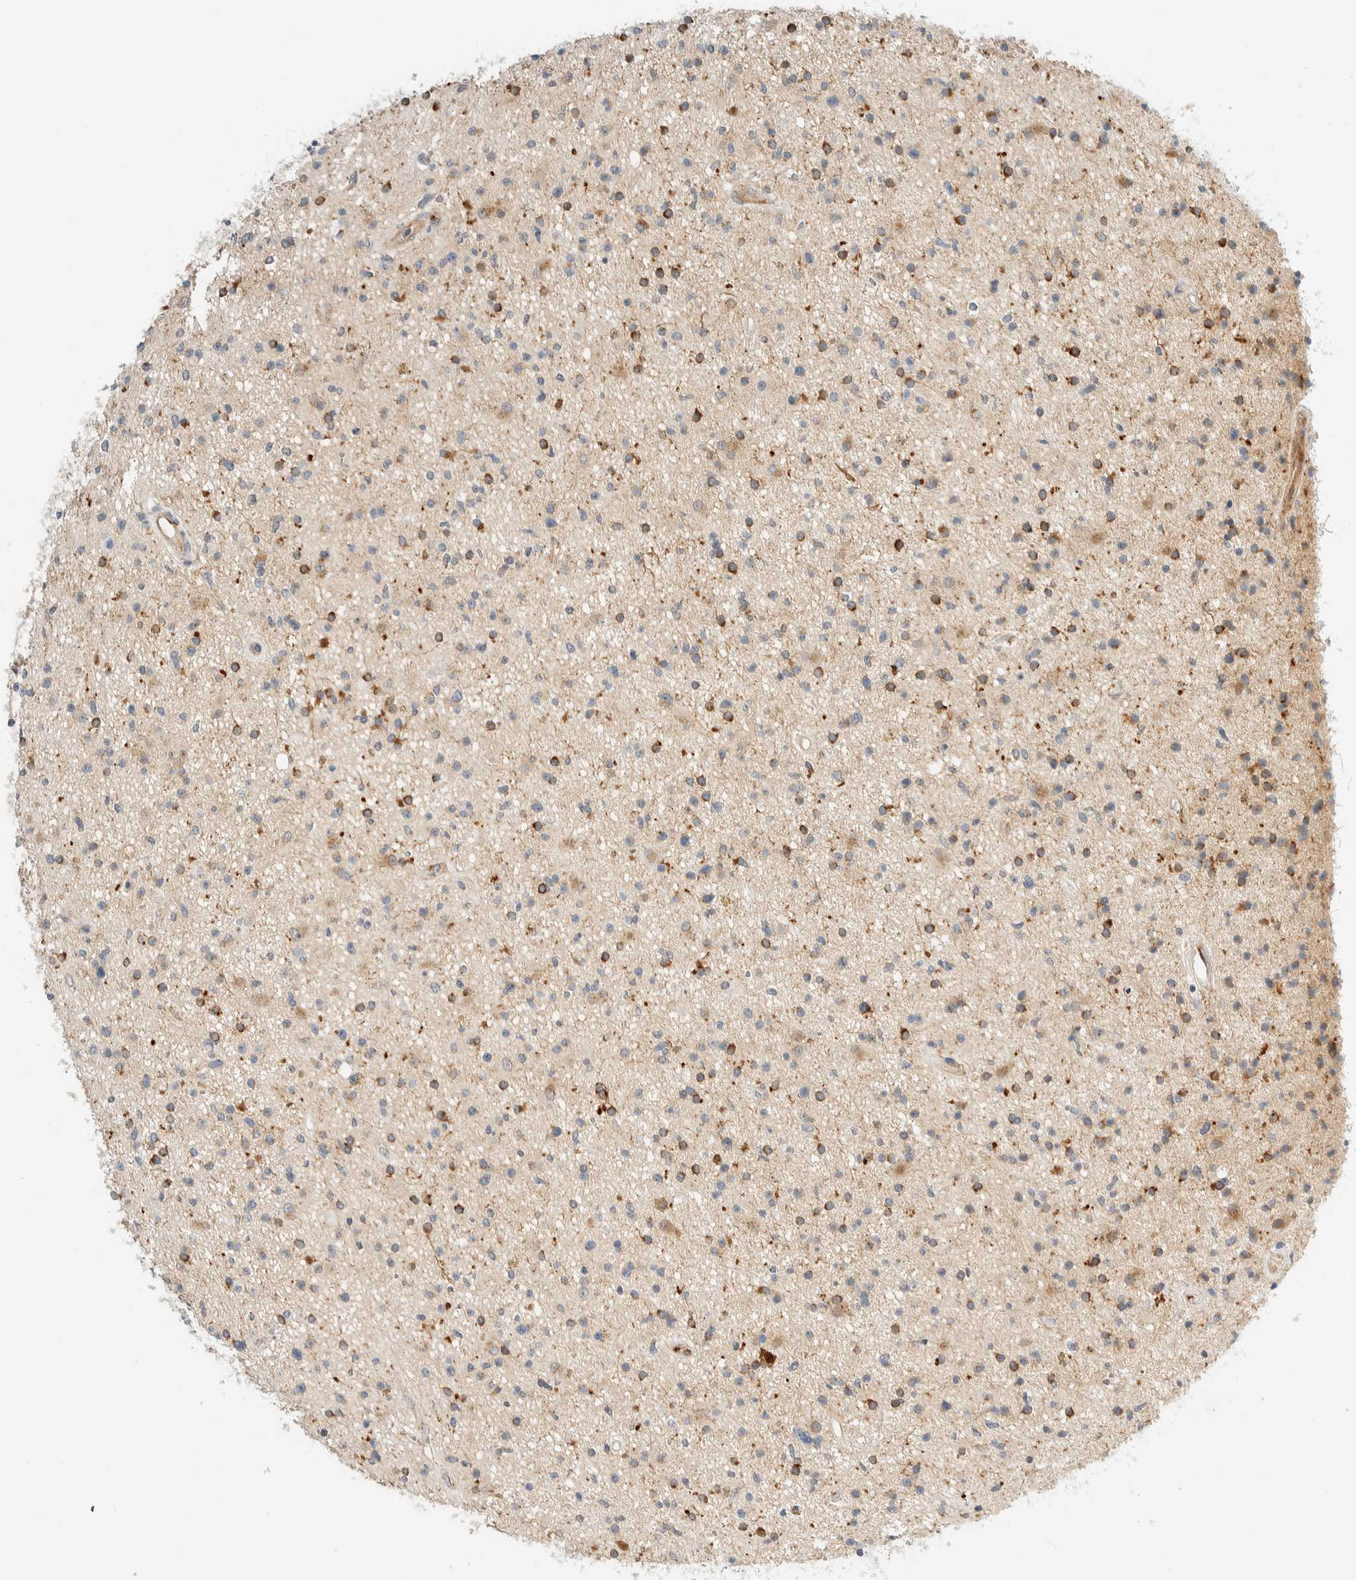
{"staining": {"intensity": "strong", "quantity": "25%-75%", "location": "cytoplasmic/membranous"}, "tissue": "glioma", "cell_type": "Tumor cells", "image_type": "cancer", "snomed": [{"axis": "morphology", "description": "Glioma, malignant, High grade"}, {"axis": "topography", "description": "Brain"}], "caption": "Strong cytoplasmic/membranous staining for a protein is present in approximately 25%-75% of tumor cells of malignant high-grade glioma using IHC.", "gene": "TMEM184B", "patient": {"sex": "male", "age": 33}}